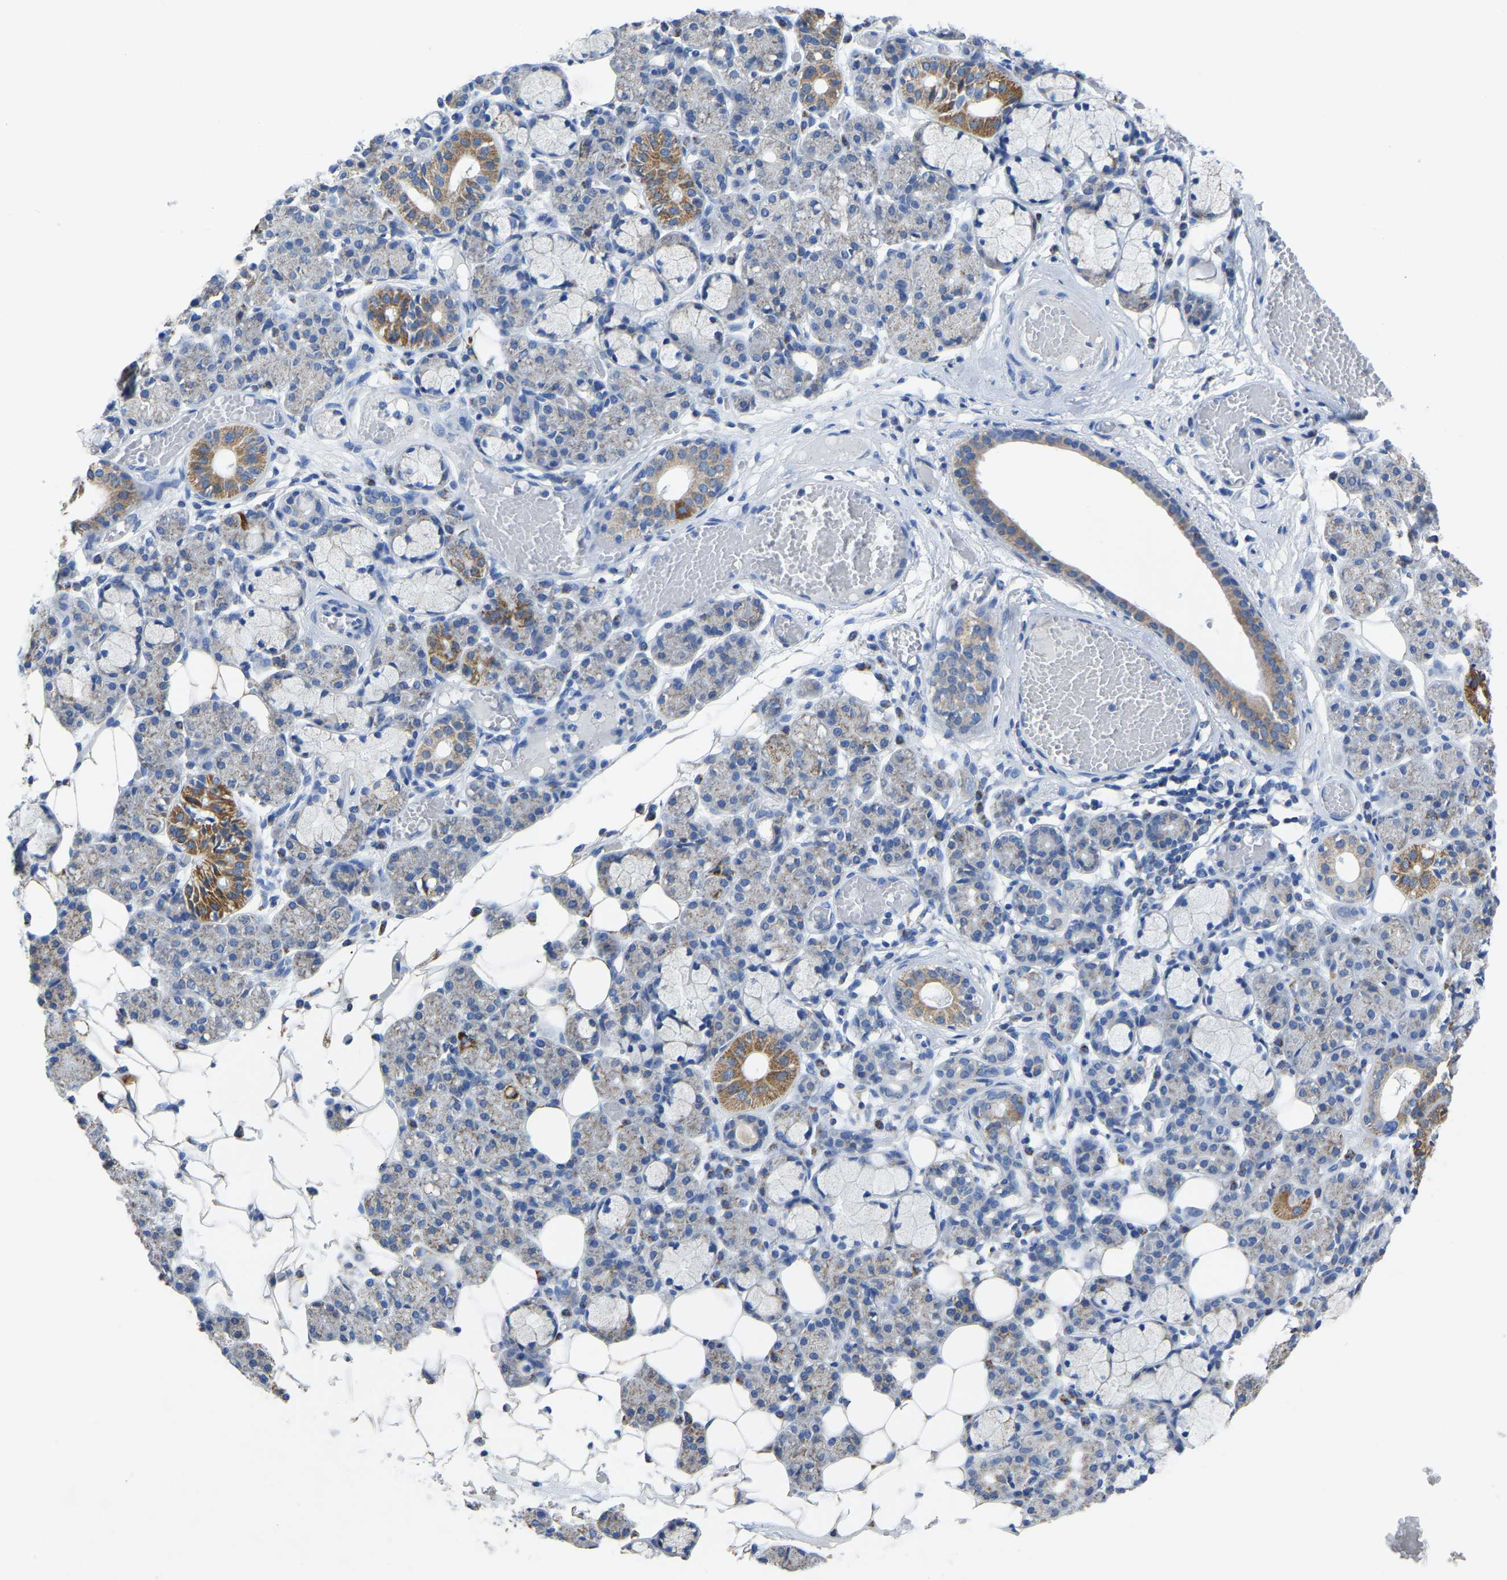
{"staining": {"intensity": "moderate", "quantity": "<25%", "location": "cytoplasmic/membranous"}, "tissue": "salivary gland", "cell_type": "Glandular cells", "image_type": "normal", "snomed": [{"axis": "morphology", "description": "Normal tissue, NOS"}, {"axis": "topography", "description": "Salivary gland"}], "caption": "Salivary gland stained with DAB immunohistochemistry shows low levels of moderate cytoplasmic/membranous positivity in about <25% of glandular cells.", "gene": "ETFA", "patient": {"sex": "male", "age": 63}}